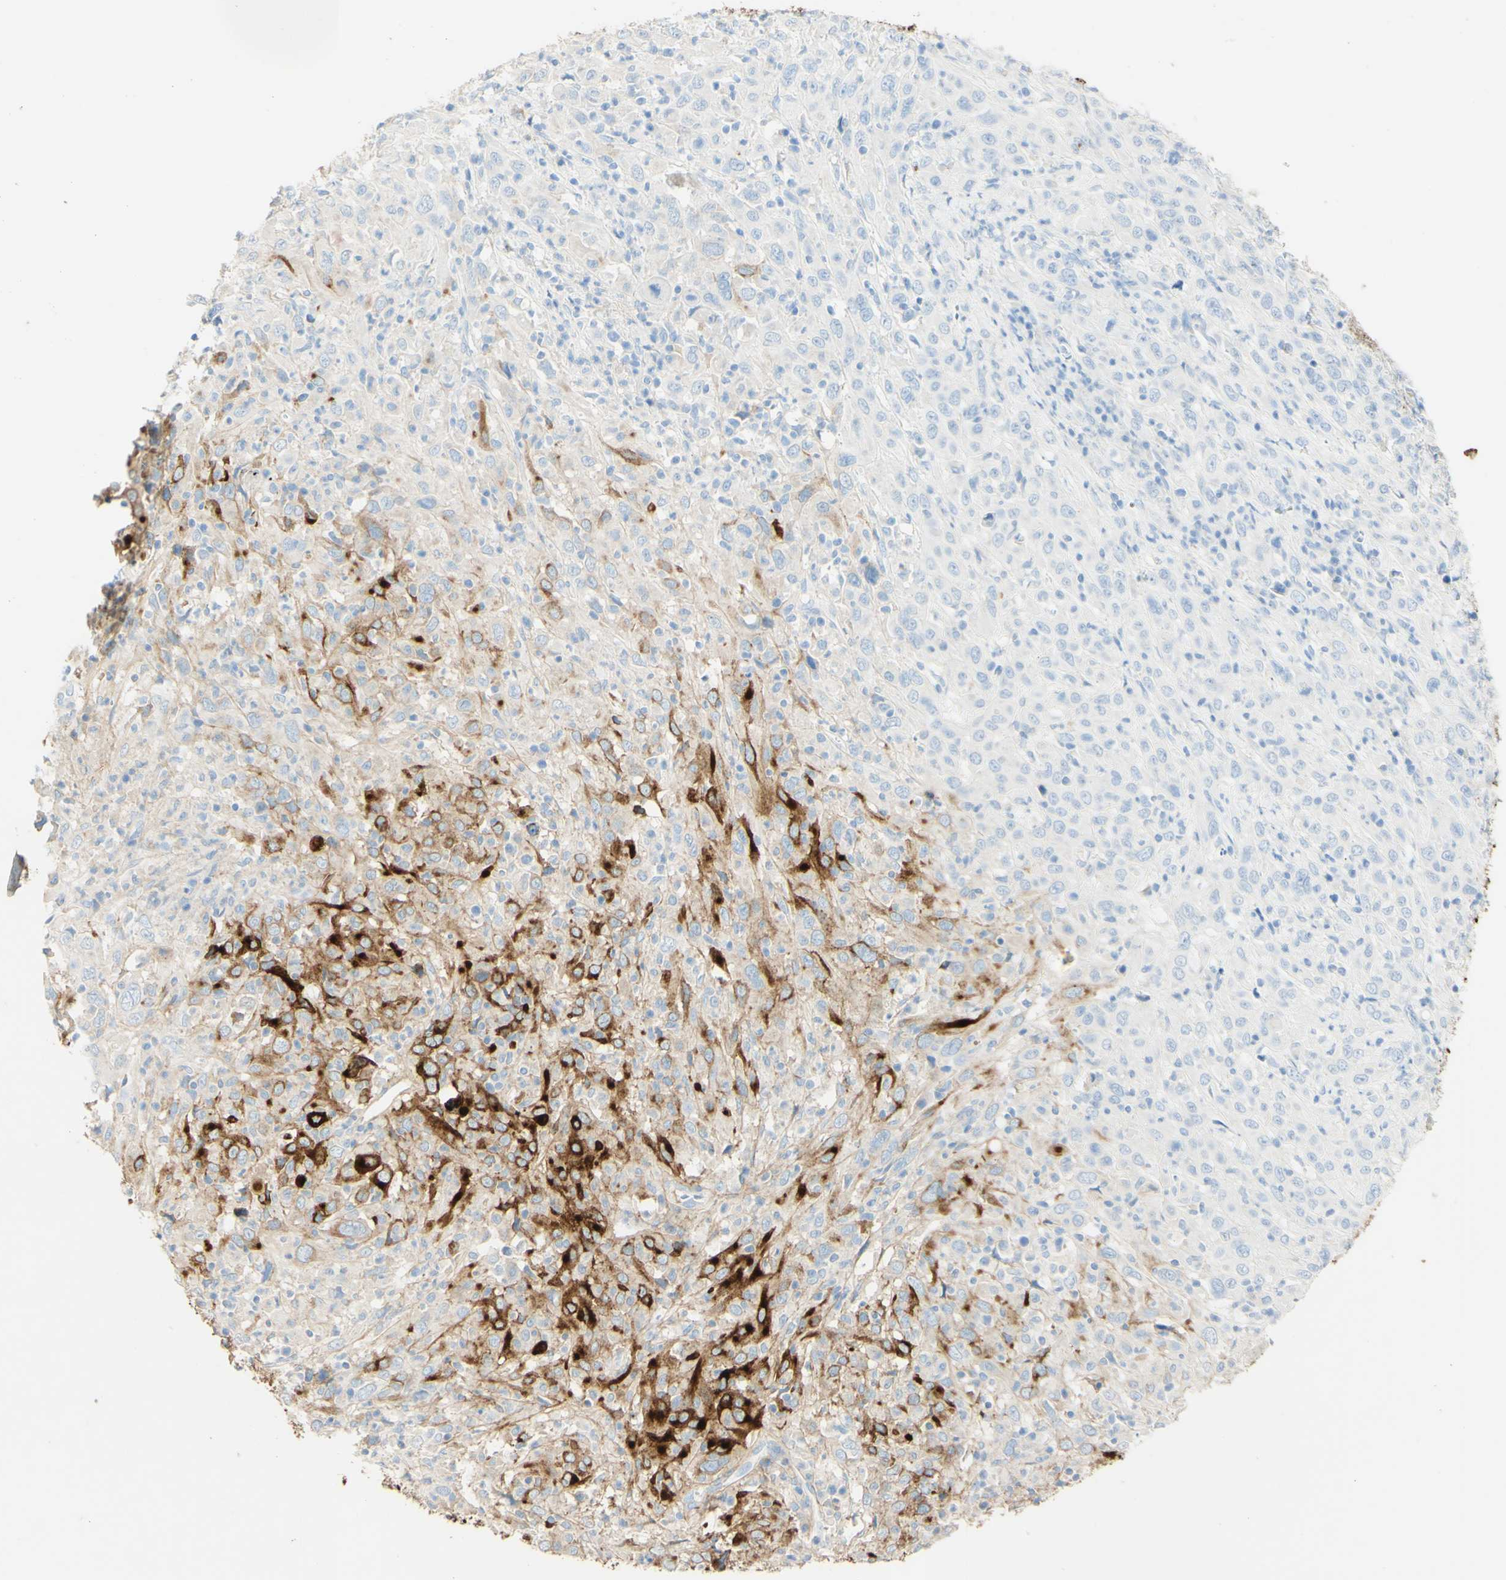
{"staining": {"intensity": "strong", "quantity": "25%-75%", "location": "cytoplasmic/membranous"}, "tissue": "cervical cancer", "cell_type": "Tumor cells", "image_type": "cancer", "snomed": [{"axis": "morphology", "description": "Squamous cell carcinoma, NOS"}, {"axis": "topography", "description": "Cervix"}], "caption": "Immunohistochemistry of cervical cancer (squamous cell carcinoma) exhibits high levels of strong cytoplasmic/membranous positivity in approximately 25%-75% of tumor cells.", "gene": "PIGR", "patient": {"sex": "female", "age": 46}}